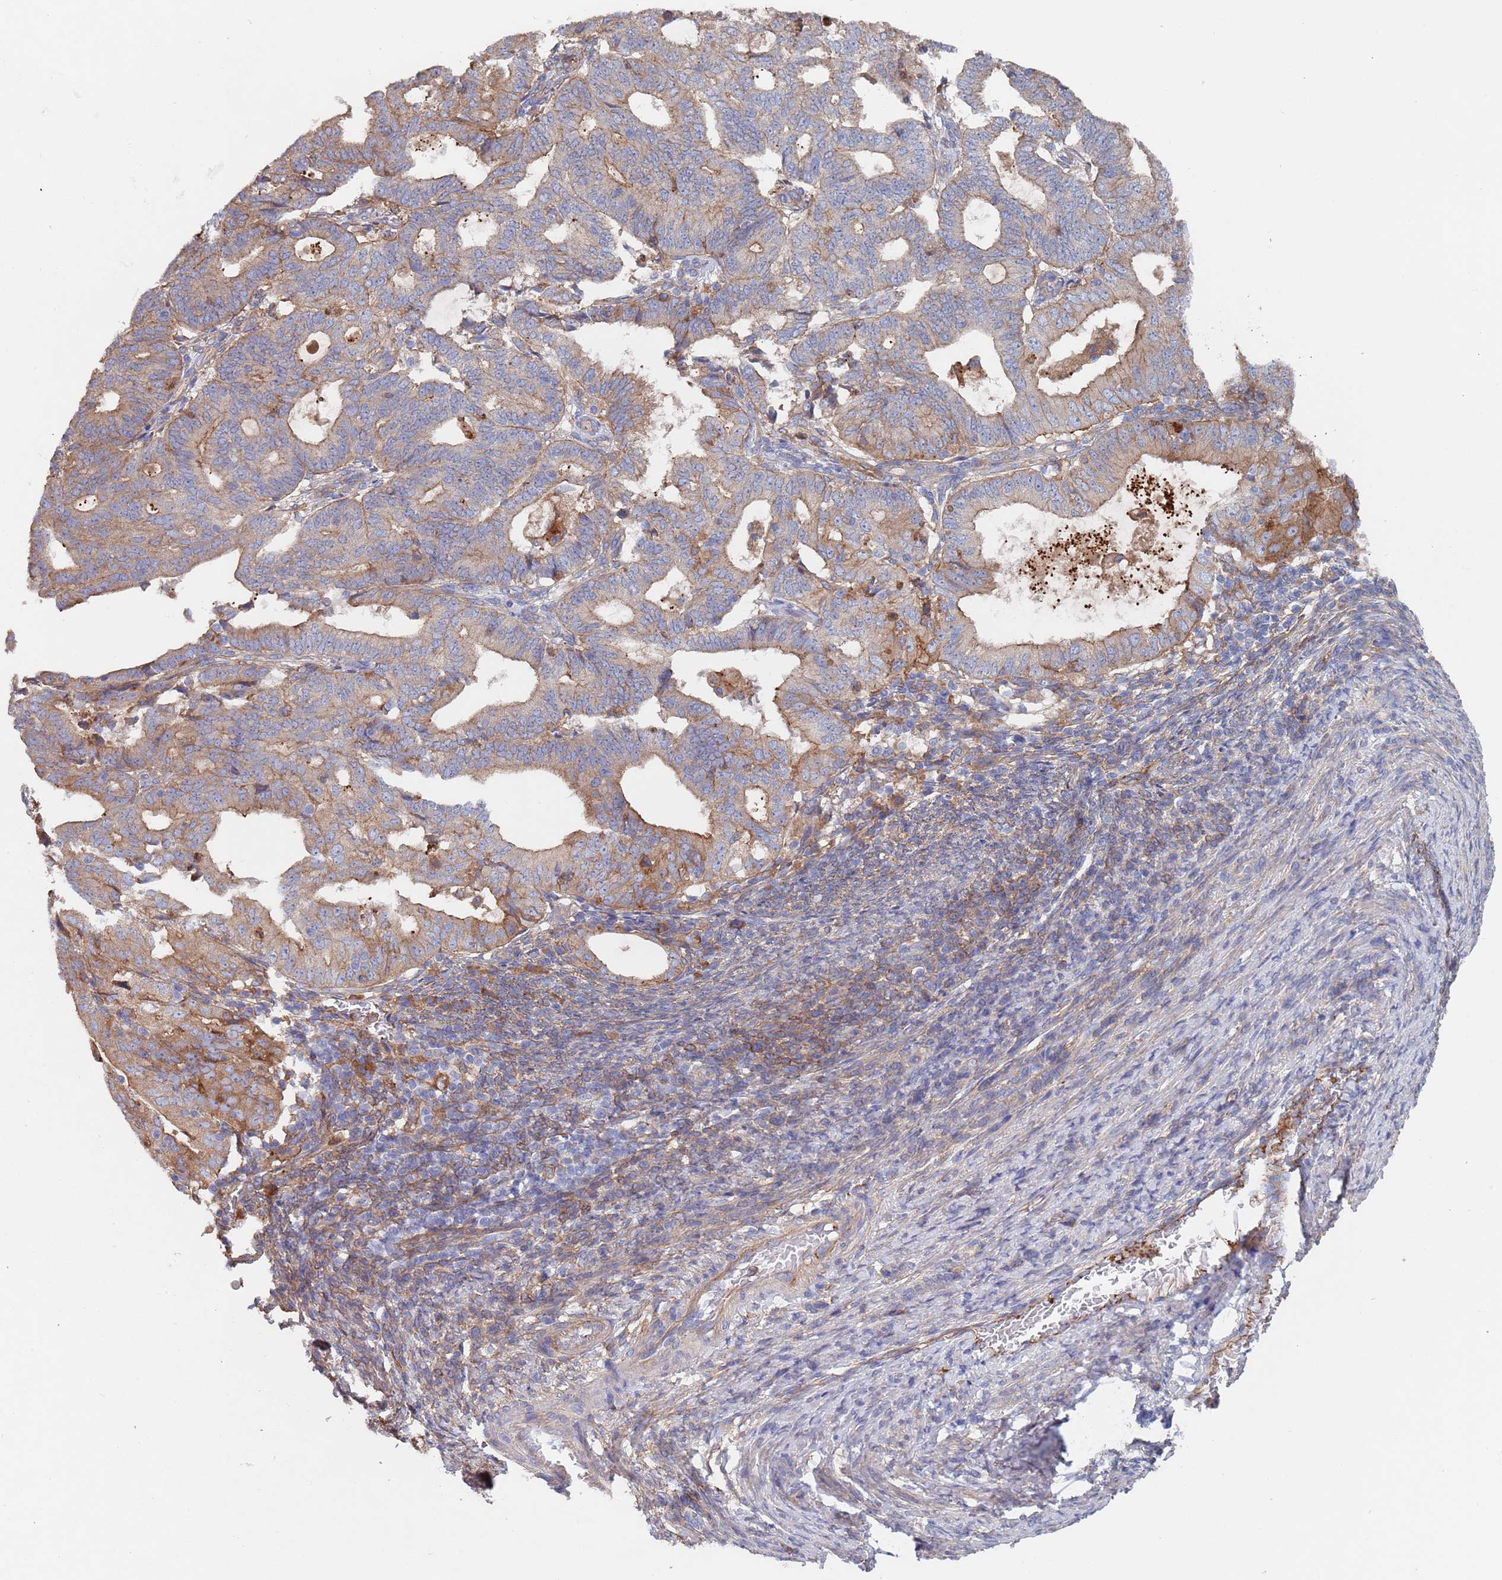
{"staining": {"intensity": "weak", "quantity": "25%-75%", "location": "cytoplasmic/membranous"}, "tissue": "endometrial cancer", "cell_type": "Tumor cells", "image_type": "cancer", "snomed": [{"axis": "morphology", "description": "Adenocarcinoma, NOS"}, {"axis": "topography", "description": "Endometrium"}], "caption": "Tumor cells reveal low levels of weak cytoplasmic/membranous positivity in approximately 25%-75% of cells in human endometrial cancer. (Stains: DAB (3,3'-diaminobenzidine) in brown, nuclei in blue, Microscopy: brightfield microscopy at high magnification).", "gene": "DCUN1D3", "patient": {"sex": "female", "age": 70}}